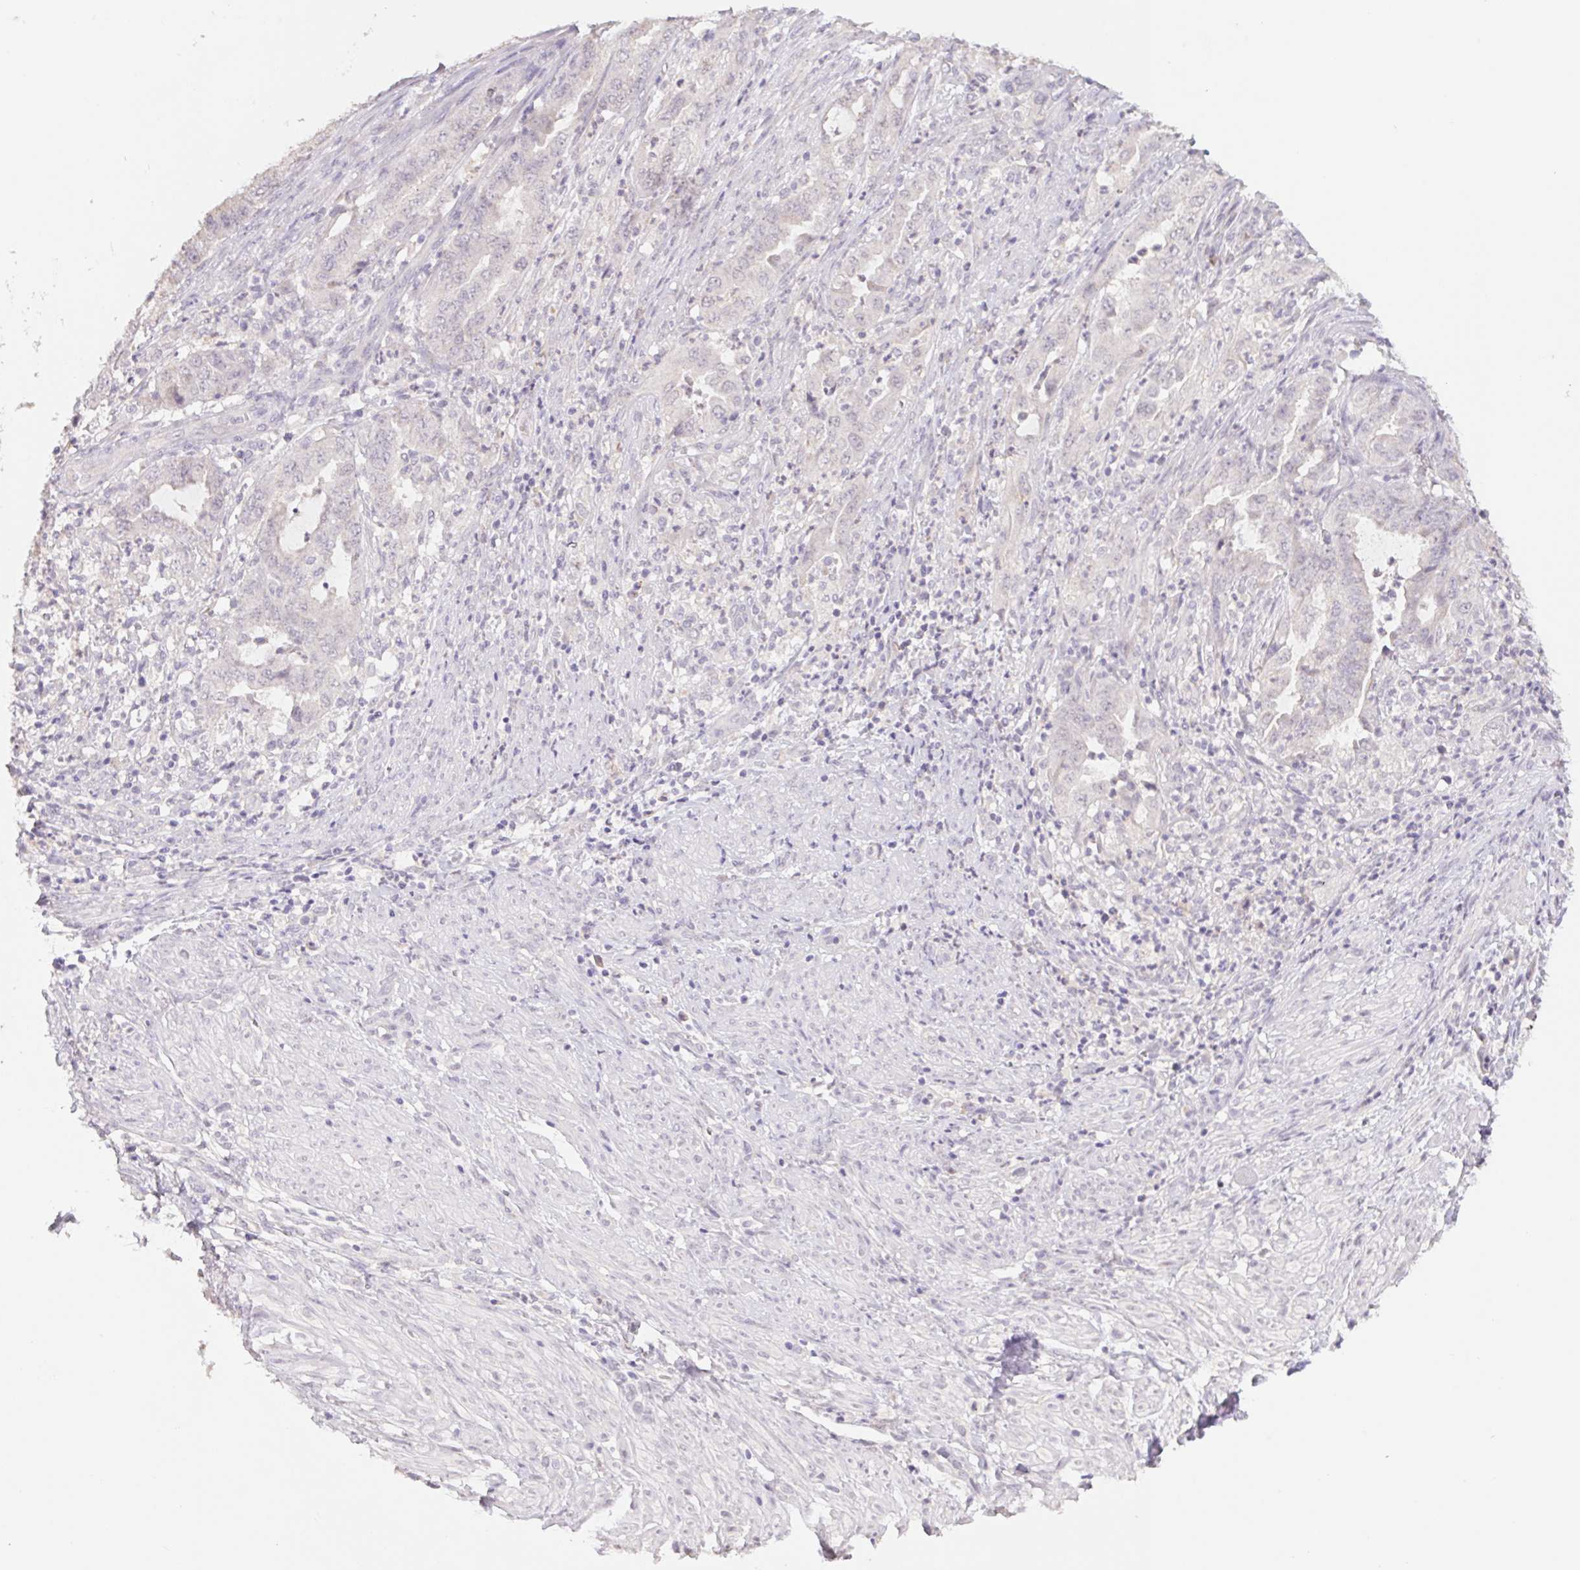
{"staining": {"intensity": "negative", "quantity": "none", "location": "none"}, "tissue": "endometrial cancer", "cell_type": "Tumor cells", "image_type": "cancer", "snomed": [{"axis": "morphology", "description": "Adenocarcinoma, NOS"}, {"axis": "topography", "description": "Endometrium"}], "caption": "Tumor cells show no significant expression in endometrial adenocarcinoma.", "gene": "PNMA8B", "patient": {"sex": "female", "age": 51}}